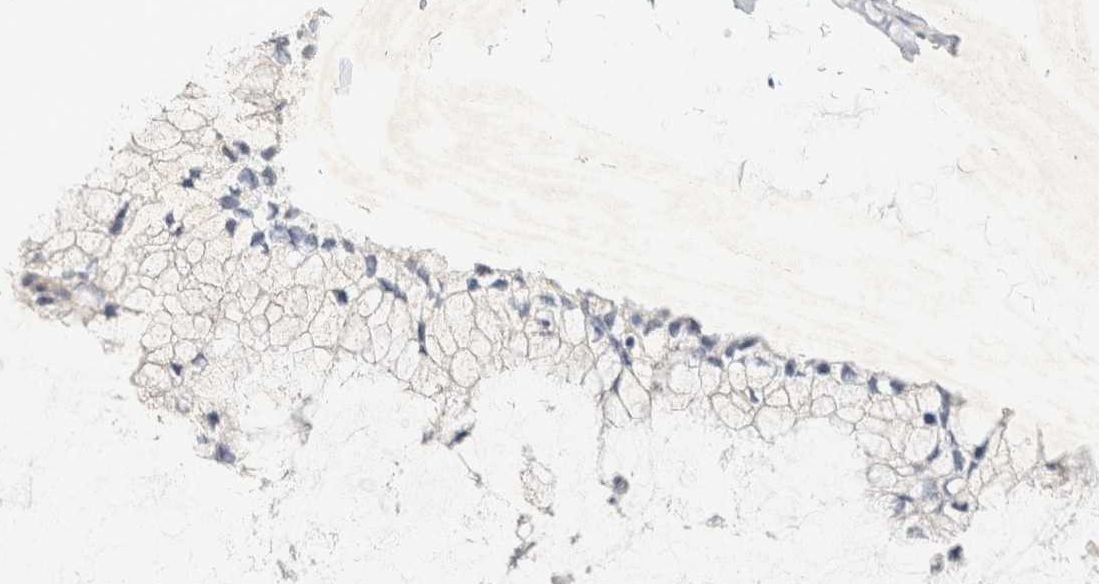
{"staining": {"intensity": "negative", "quantity": "none", "location": "none"}, "tissue": "ovarian cancer", "cell_type": "Tumor cells", "image_type": "cancer", "snomed": [{"axis": "morphology", "description": "Cystadenocarcinoma, mucinous, NOS"}, {"axis": "topography", "description": "Ovary"}], "caption": "Protein analysis of ovarian cancer (mucinous cystadenocarcinoma) reveals no significant positivity in tumor cells.", "gene": "NEFM", "patient": {"sex": "female", "age": 39}}